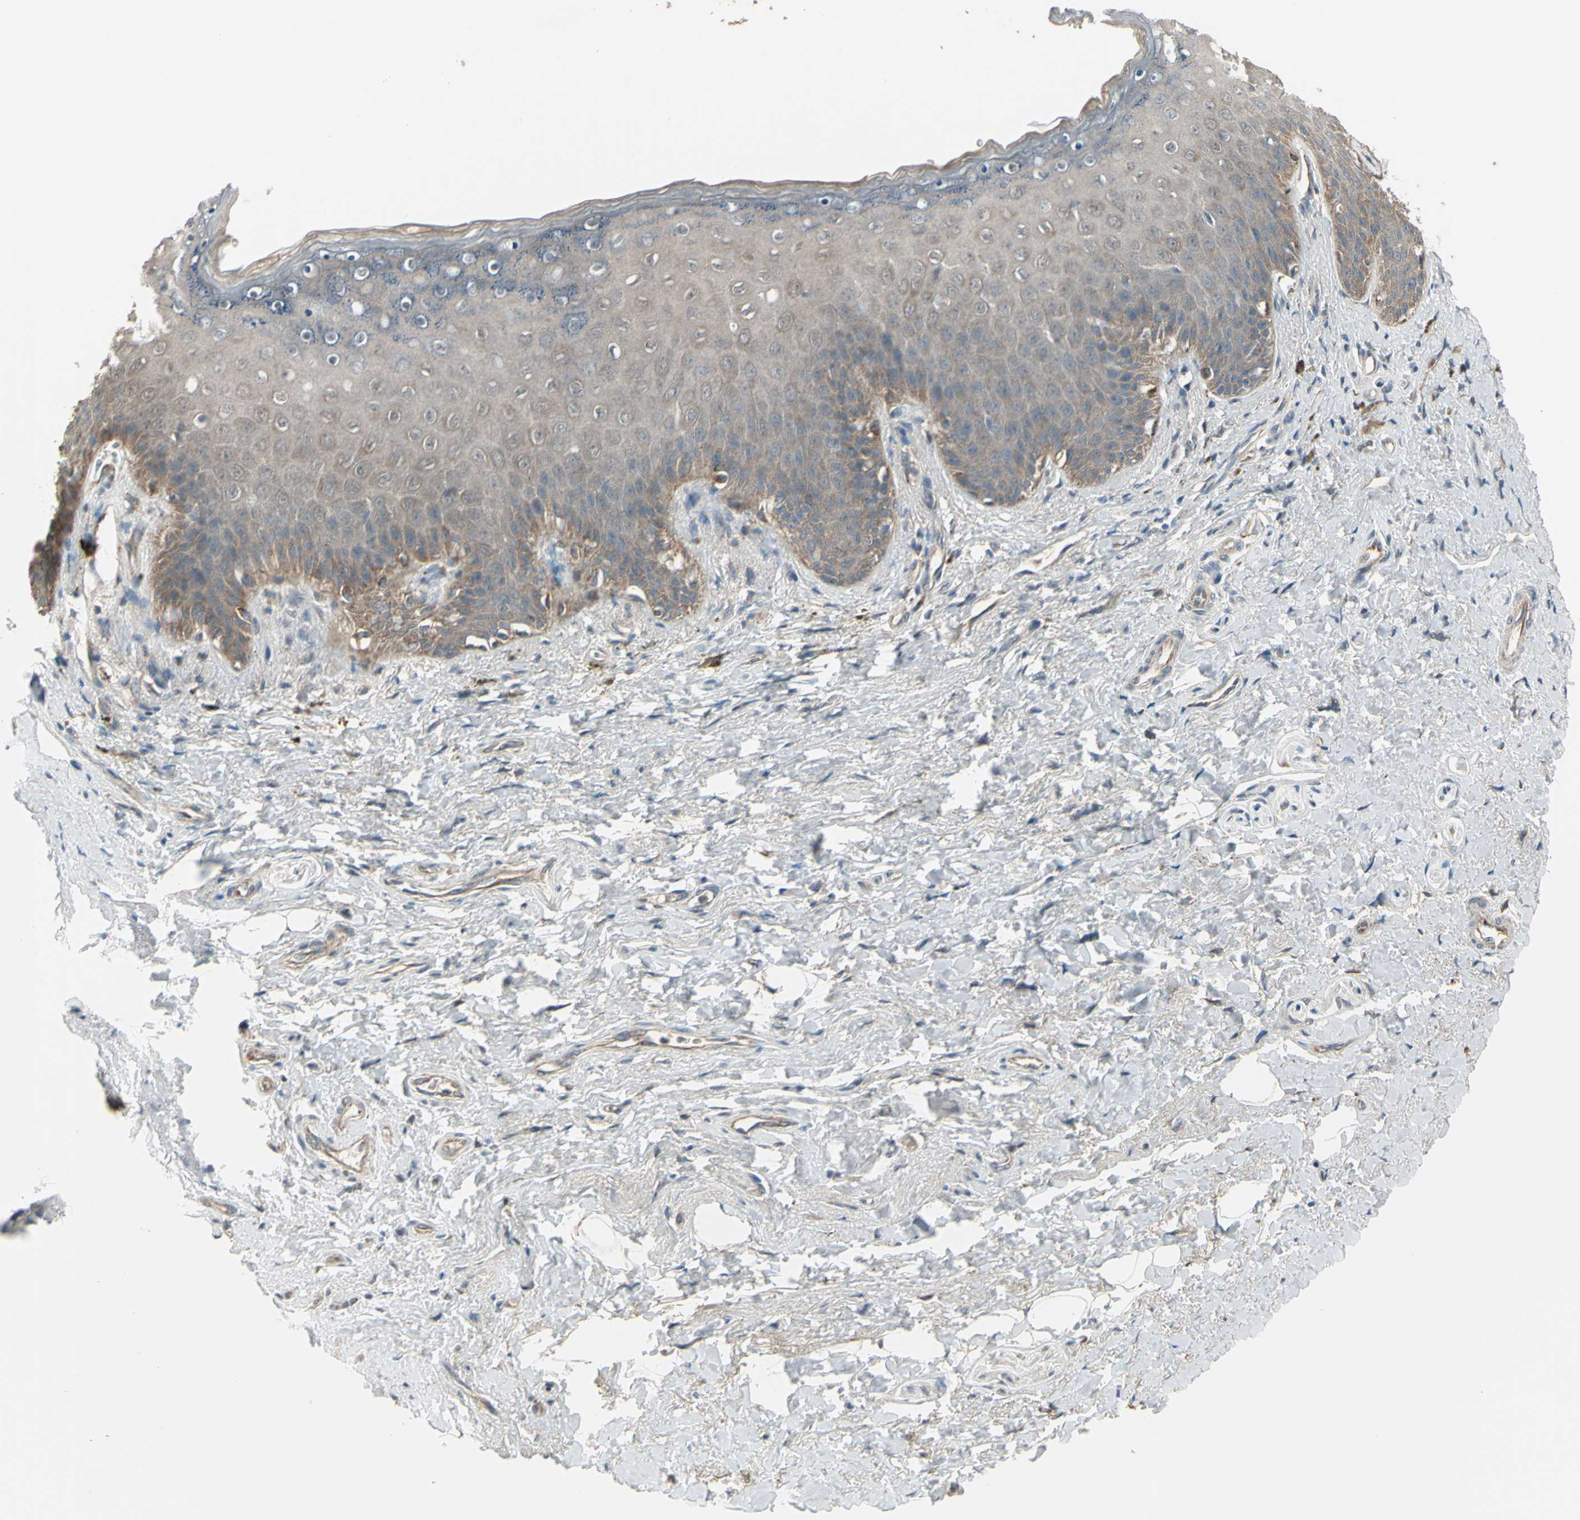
{"staining": {"intensity": "weak", "quantity": "25%-75%", "location": "cytoplasmic/membranous"}, "tissue": "skin", "cell_type": "Epidermal cells", "image_type": "normal", "snomed": [{"axis": "morphology", "description": "Normal tissue, NOS"}, {"axis": "topography", "description": "Anal"}], "caption": "Epidermal cells reveal weak cytoplasmic/membranous staining in about 25%-75% of cells in normal skin. (IHC, brightfield microscopy, high magnification).", "gene": "NAXD", "patient": {"sex": "female", "age": 46}}